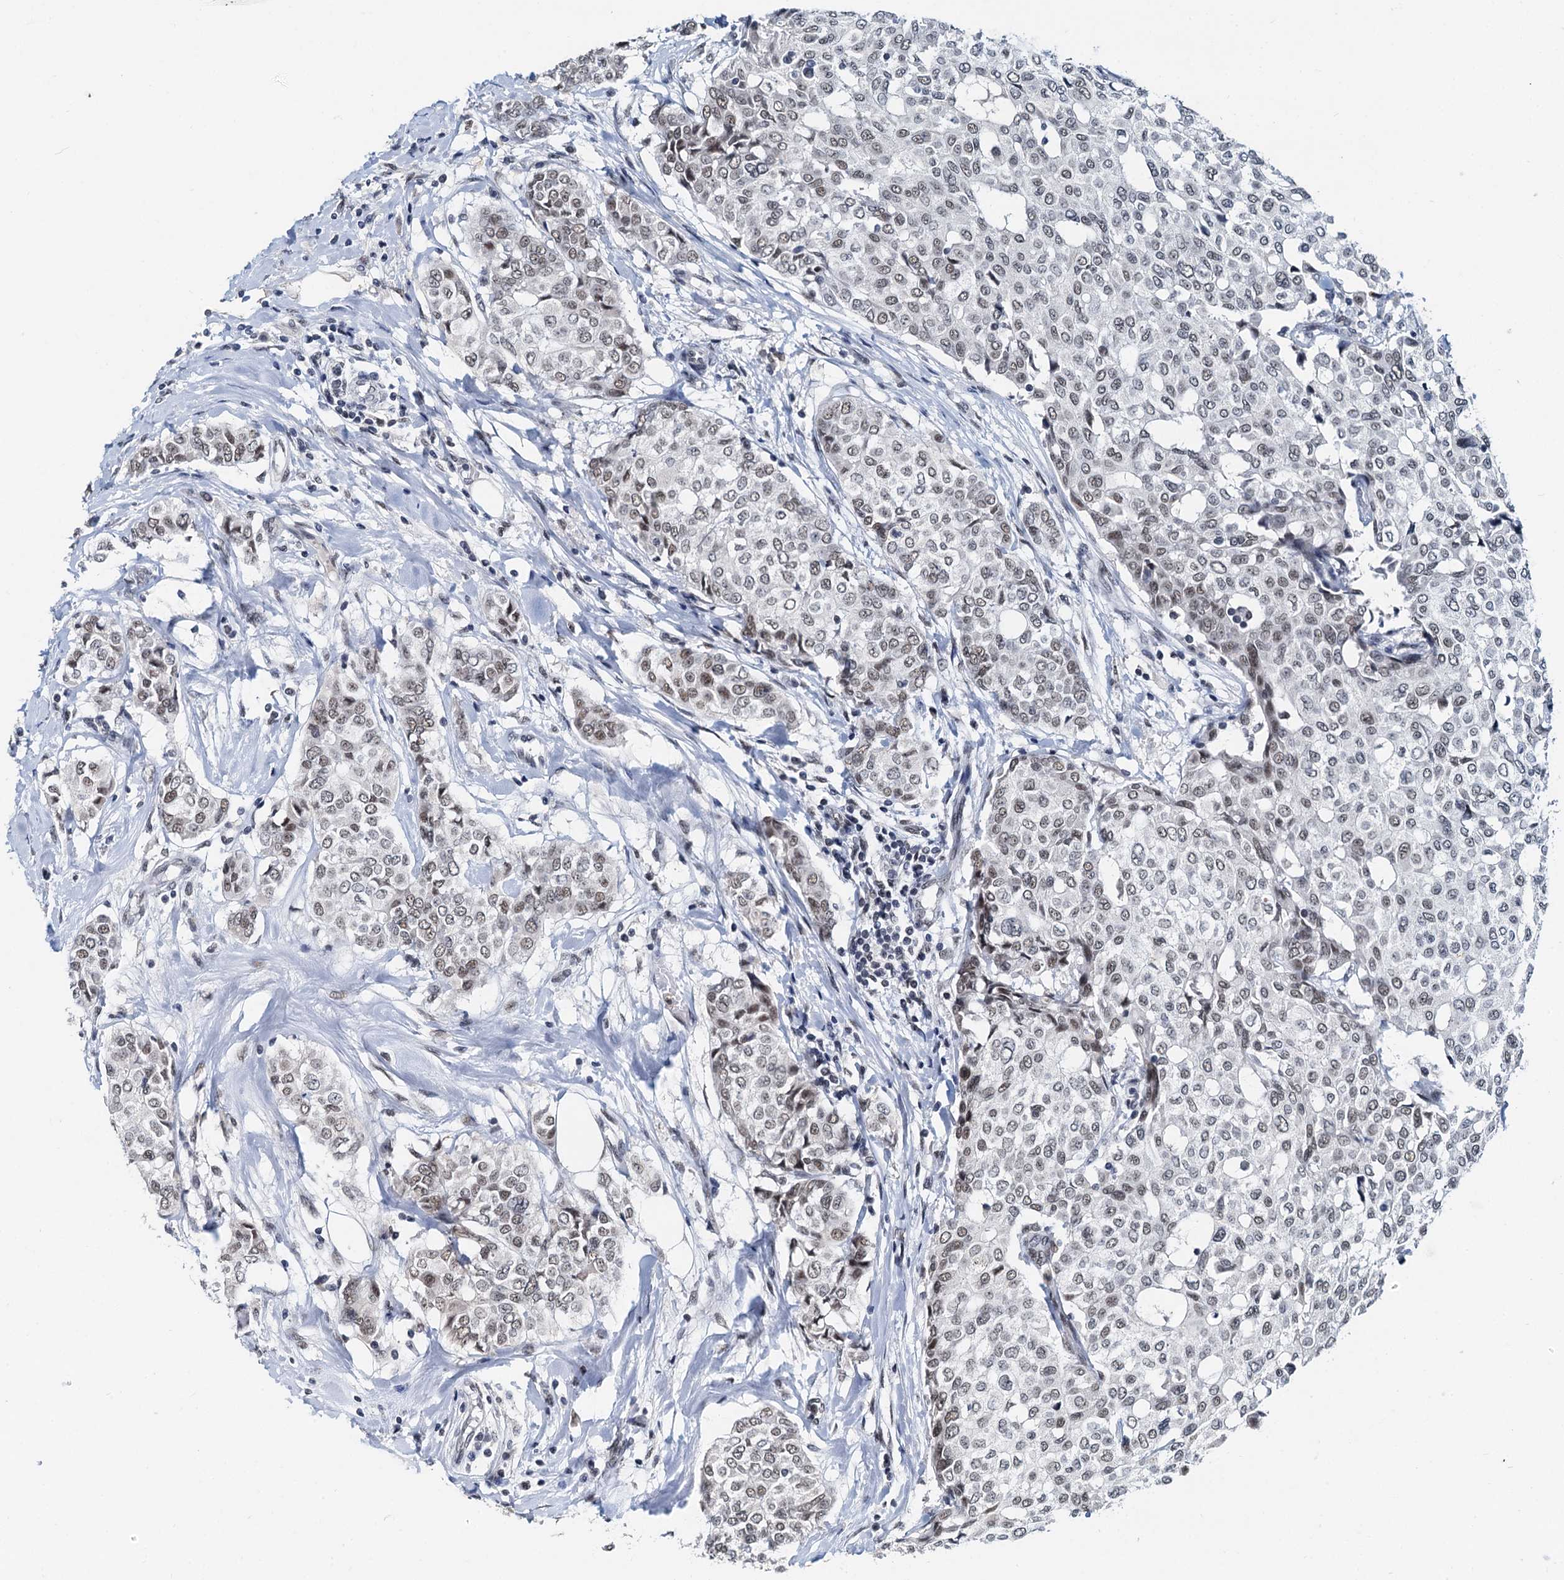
{"staining": {"intensity": "weak", "quantity": ">75%", "location": "nuclear"}, "tissue": "breast cancer", "cell_type": "Tumor cells", "image_type": "cancer", "snomed": [{"axis": "morphology", "description": "Lobular carcinoma"}, {"axis": "topography", "description": "Breast"}], "caption": "Weak nuclear positivity is present in about >75% of tumor cells in breast cancer (lobular carcinoma).", "gene": "SNRPD1", "patient": {"sex": "female", "age": 51}}